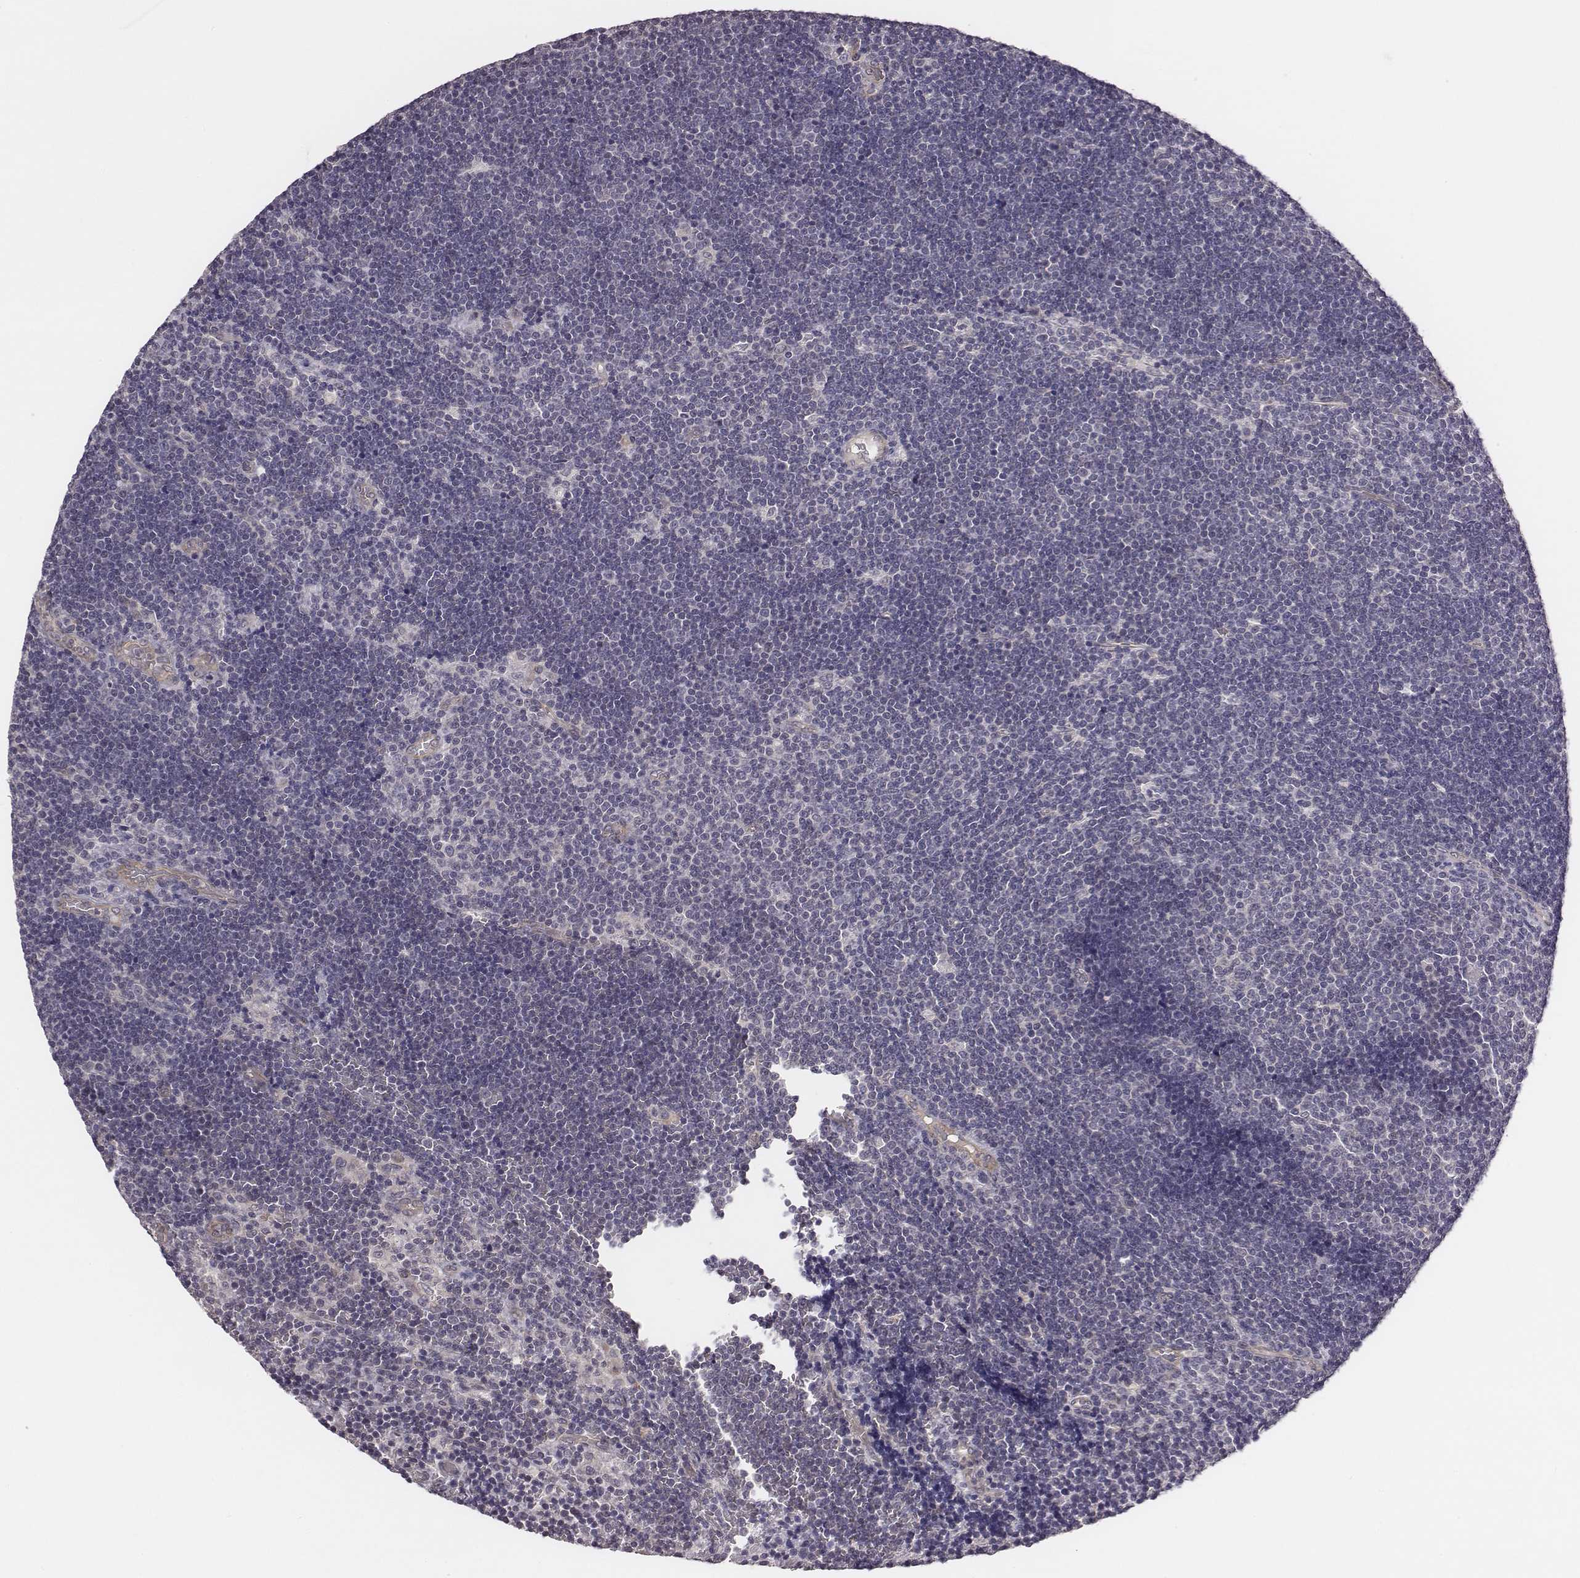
{"staining": {"intensity": "negative", "quantity": "none", "location": "none"}, "tissue": "lymphoma", "cell_type": "Tumor cells", "image_type": "cancer", "snomed": [{"axis": "morphology", "description": "Malignant lymphoma, non-Hodgkin's type, Low grade"}, {"axis": "topography", "description": "Brain"}], "caption": "A high-resolution image shows IHC staining of low-grade malignant lymphoma, non-Hodgkin's type, which demonstrates no significant staining in tumor cells.", "gene": "SCARF1", "patient": {"sex": "female", "age": 66}}